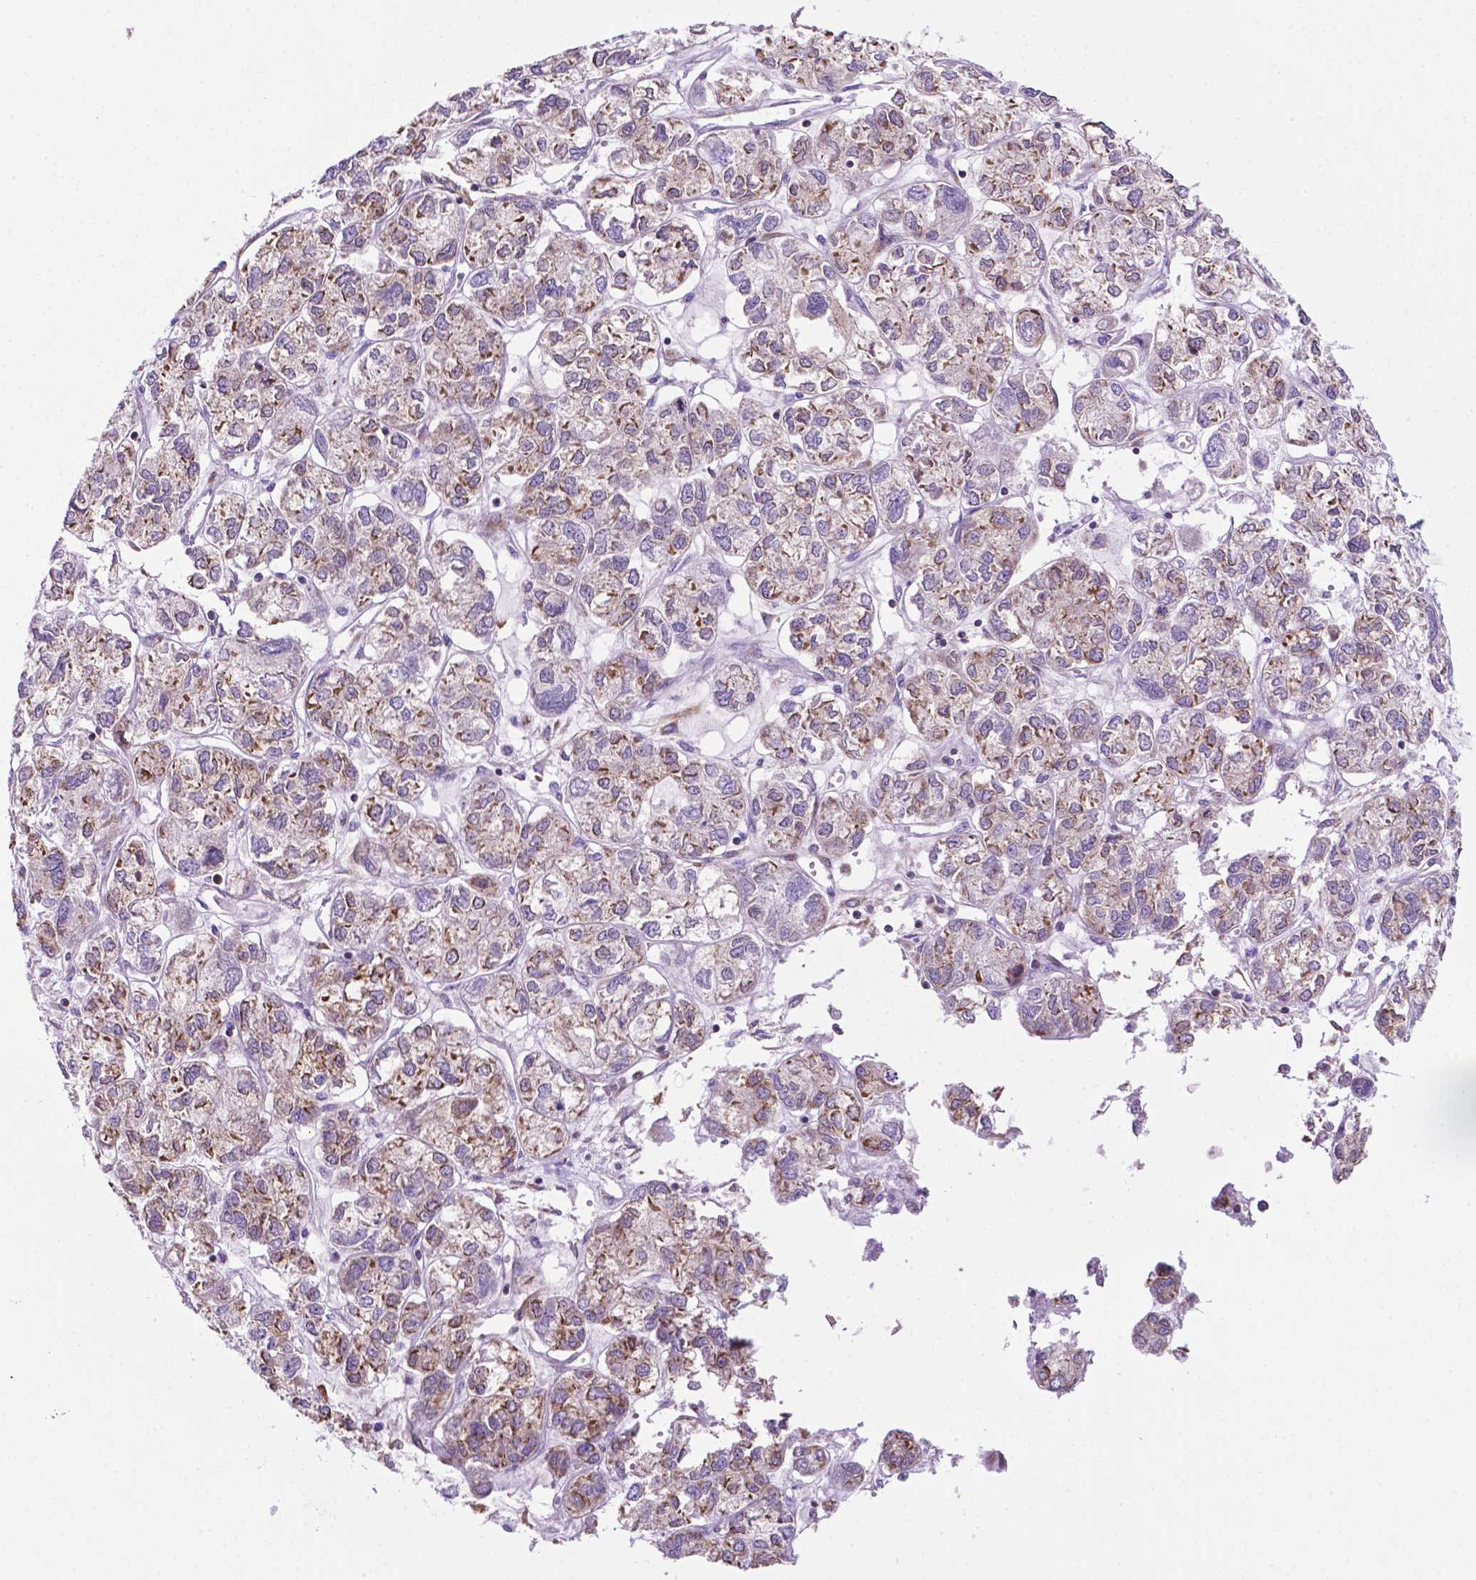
{"staining": {"intensity": "moderate", "quantity": "25%-75%", "location": "cytoplasmic/membranous"}, "tissue": "ovarian cancer", "cell_type": "Tumor cells", "image_type": "cancer", "snomed": [{"axis": "morphology", "description": "Carcinoma, endometroid"}, {"axis": "topography", "description": "Ovary"}], "caption": "Protein staining exhibits moderate cytoplasmic/membranous expression in approximately 25%-75% of tumor cells in endometroid carcinoma (ovarian).", "gene": "RPL29", "patient": {"sex": "female", "age": 64}}